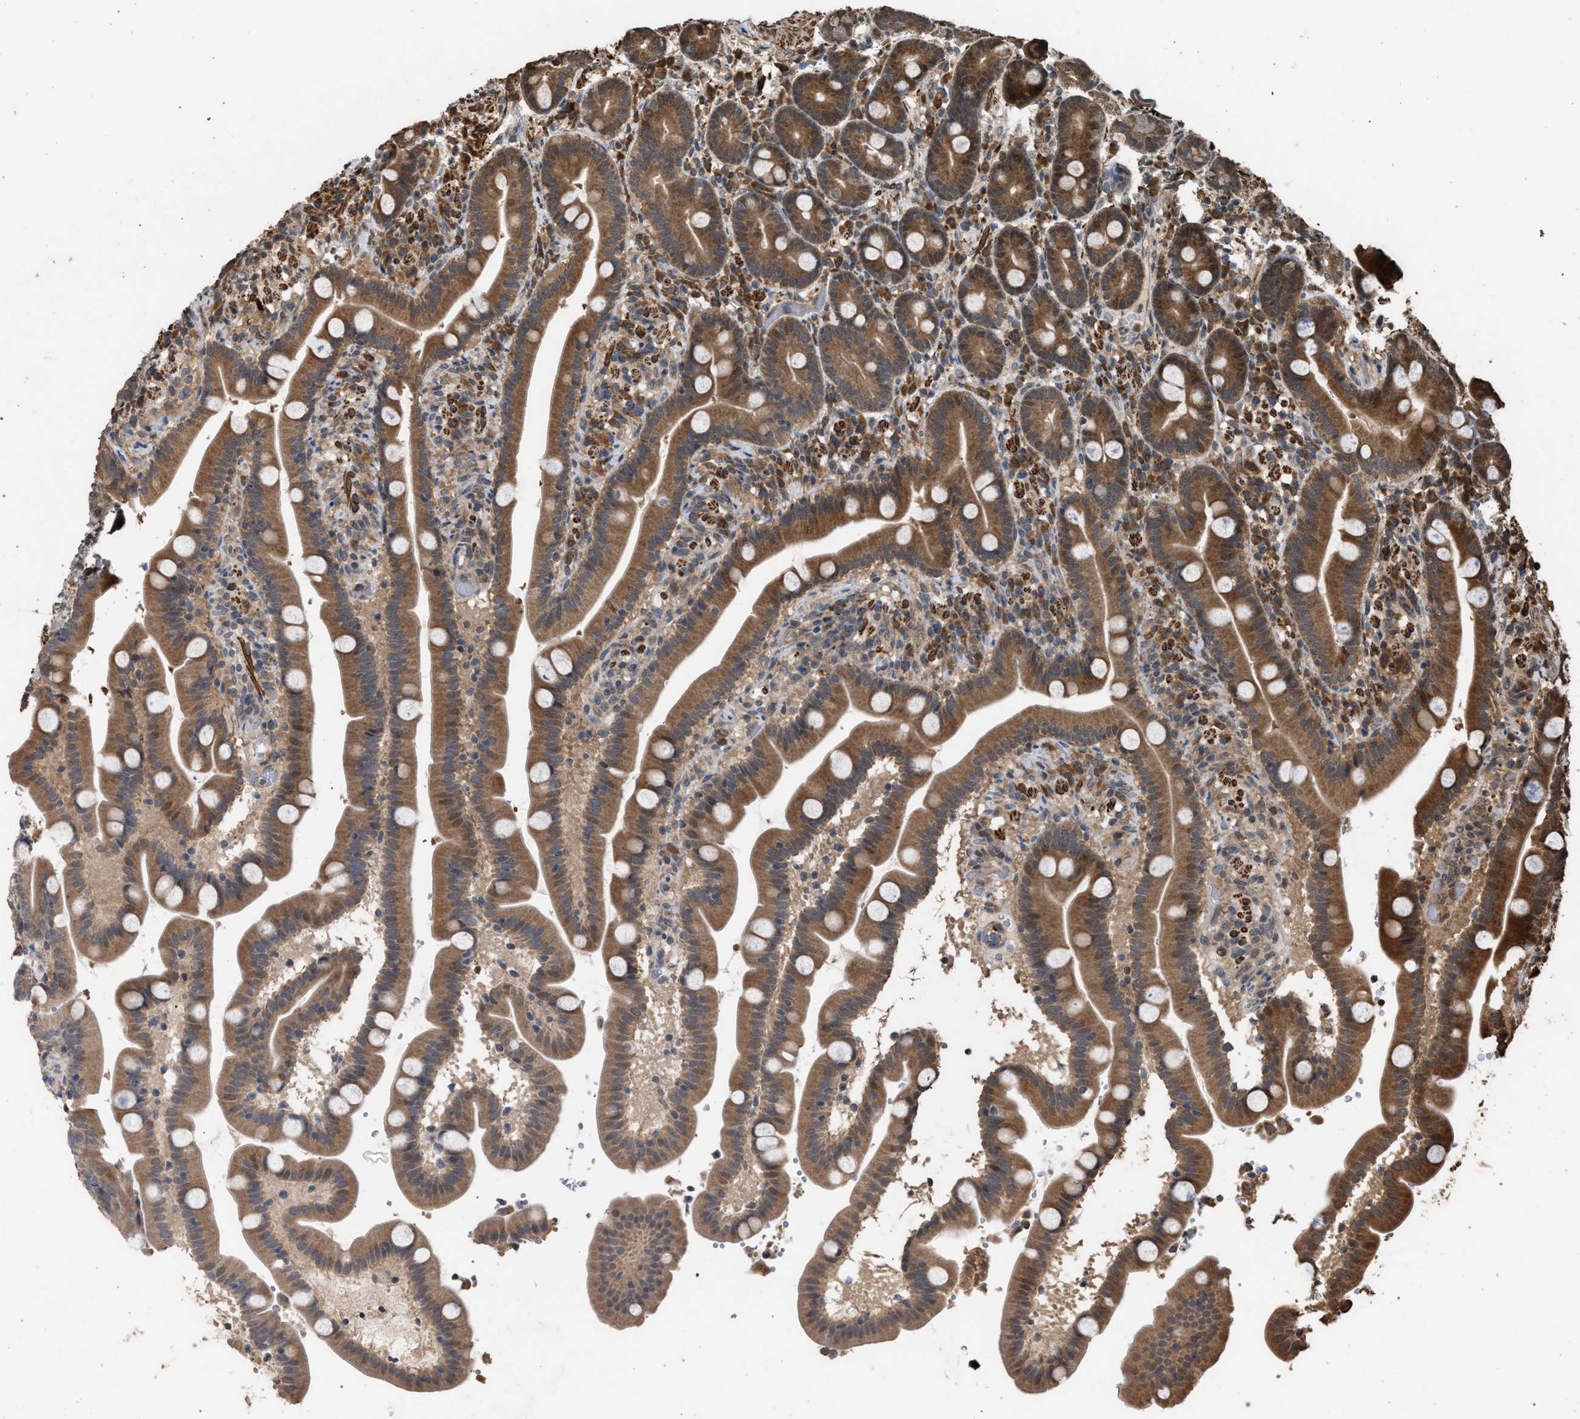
{"staining": {"intensity": "moderate", "quantity": ">75%", "location": "cytoplasmic/membranous"}, "tissue": "duodenum", "cell_type": "Glandular cells", "image_type": "normal", "snomed": [{"axis": "morphology", "description": "Normal tissue, NOS"}, {"axis": "topography", "description": "Duodenum"}], "caption": "Protein staining of unremarkable duodenum shows moderate cytoplasmic/membranous positivity in about >75% of glandular cells.", "gene": "NAA35", "patient": {"sex": "male", "age": 54}}